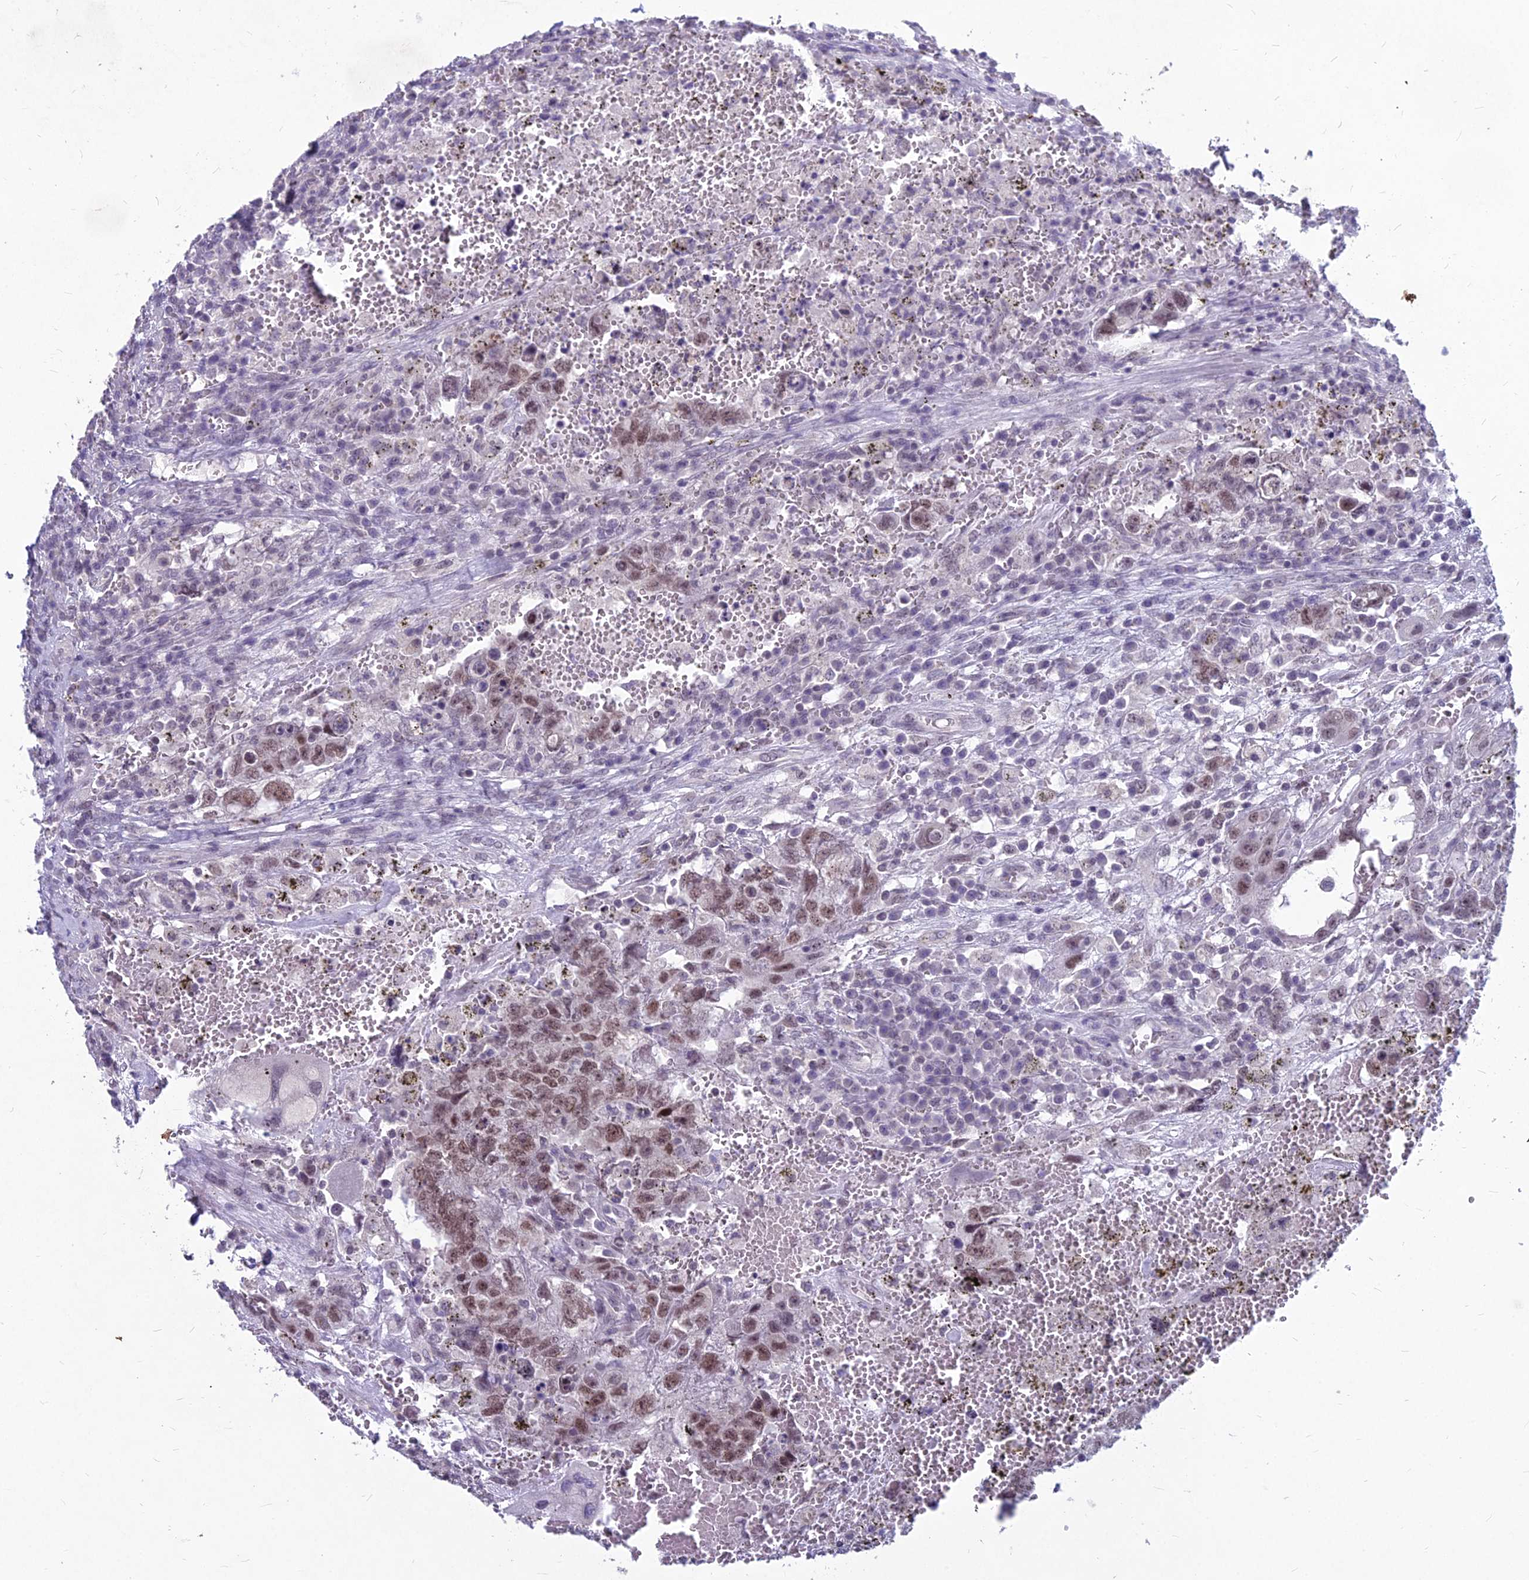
{"staining": {"intensity": "moderate", "quantity": ">75%", "location": "nuclear"}, "tissue": "testis cancer", "cell_type": "Tumor cells", "image_type": "cancer", "snomed": [{"axis": "morphology", "description": "Carcinoma, Embryonal, NOS"}, {"axis": "topography", "description": "Testis"}], "caption": "Testis cancer (embryonal carcinoma) tissue reveals moderate nuclear staining in approximately >75% of tumor cells, visualized by immunohistochemistry.", "gene": "KAT7", "patient": {"sex": "male", "age": 26}}